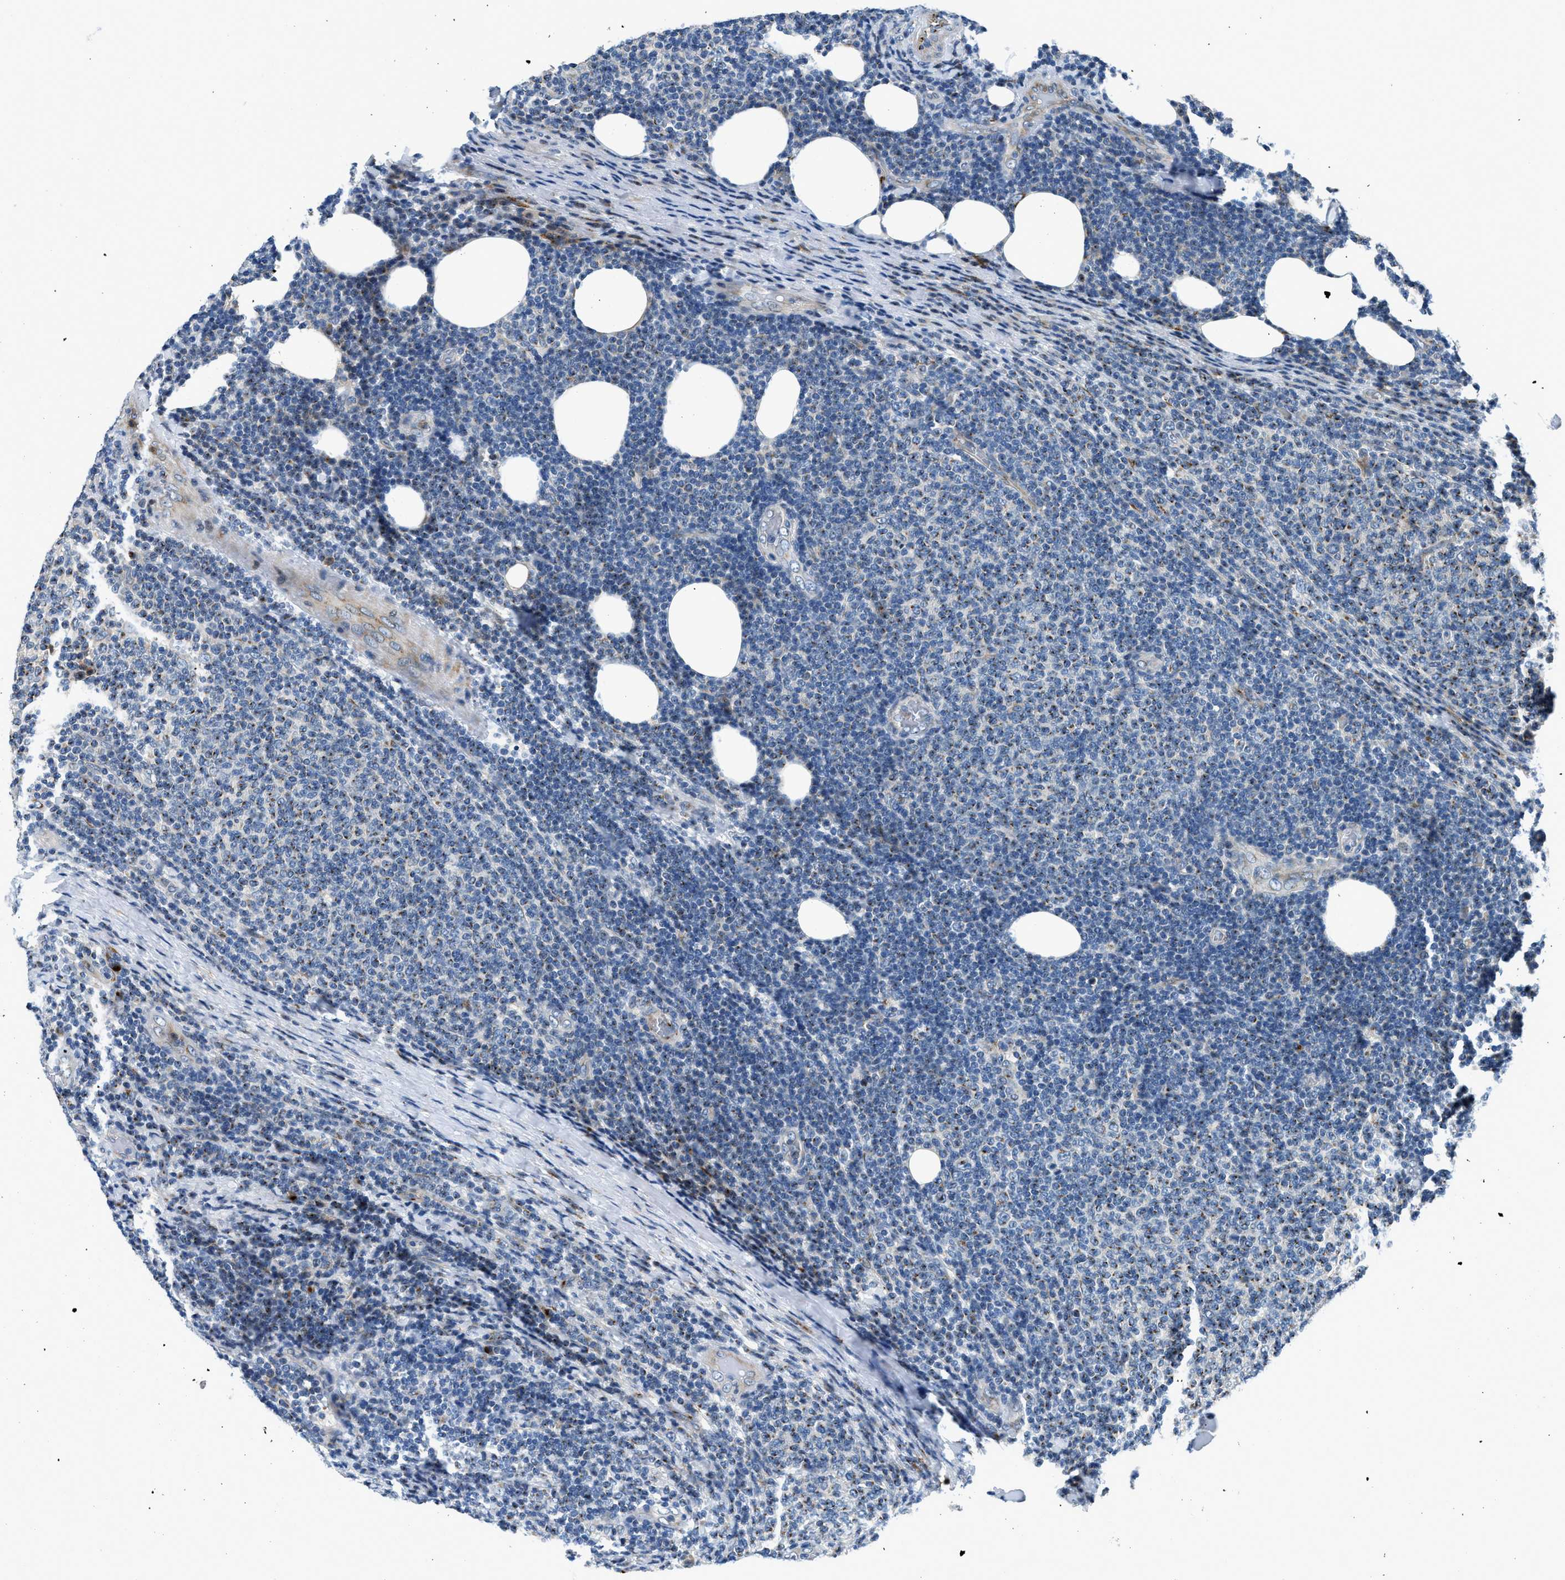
{"staining": {"intensity": "moderate", "quantity": ">75%", "location": "cytoplasmic/membranous"}, "tissue": "lymphoma", "cell_type": "Tumor cells", "image_type": "cancer", "snomed": [{"axis": "morphology", "description": "Malignant lymphoma, non-Hodgkin's type, Low grade"}, {"axis": "topography", "description": "Lymph node"}], "caption": "About >75% of tumor cells in human low-grade malignant lymphoma, non-Hodgkin's type reveal moderate cytoplasmic/membranous protein expression as visualized by brown immunohistochemical staining.", "gene": "FUT8", "patient": {"sex": "male", "age": 66}}